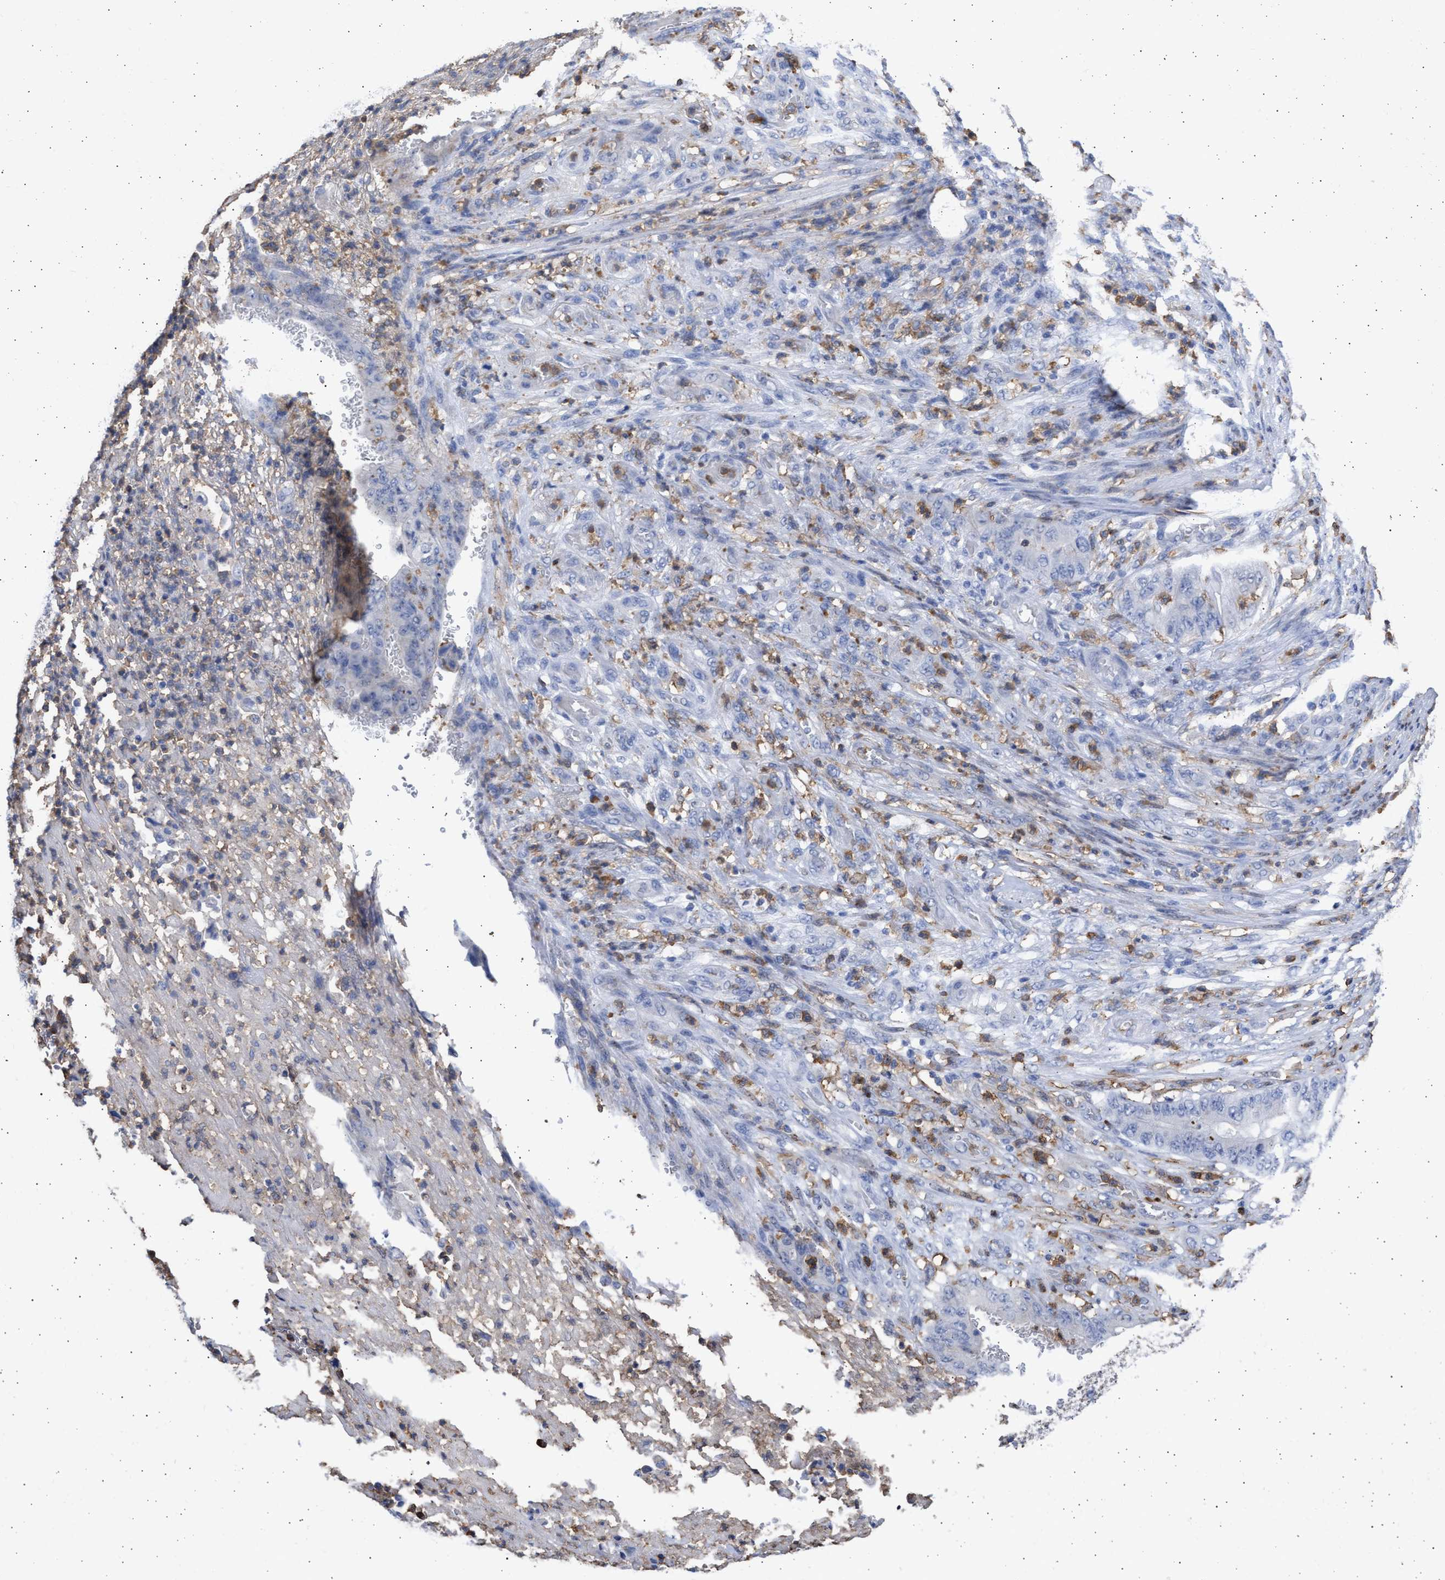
{"staining": {"intensity": "negative", "quantity": "none", "location": "none"}, "tissue": "stomach cancer", "cell_type": "Tumor cells", "image_type": "cancer", "snomed": [{"axis": "morphology", "description": "Adenocarcinoma, NOS"}, {"axis": "topography", "description": "Stomach"}], "caption": "Micrograph shows no protein staining in tumor cells of stomach cancer tissue.", "gene": "FCER1A", "patient": {"sex": "female", "age": 73}}